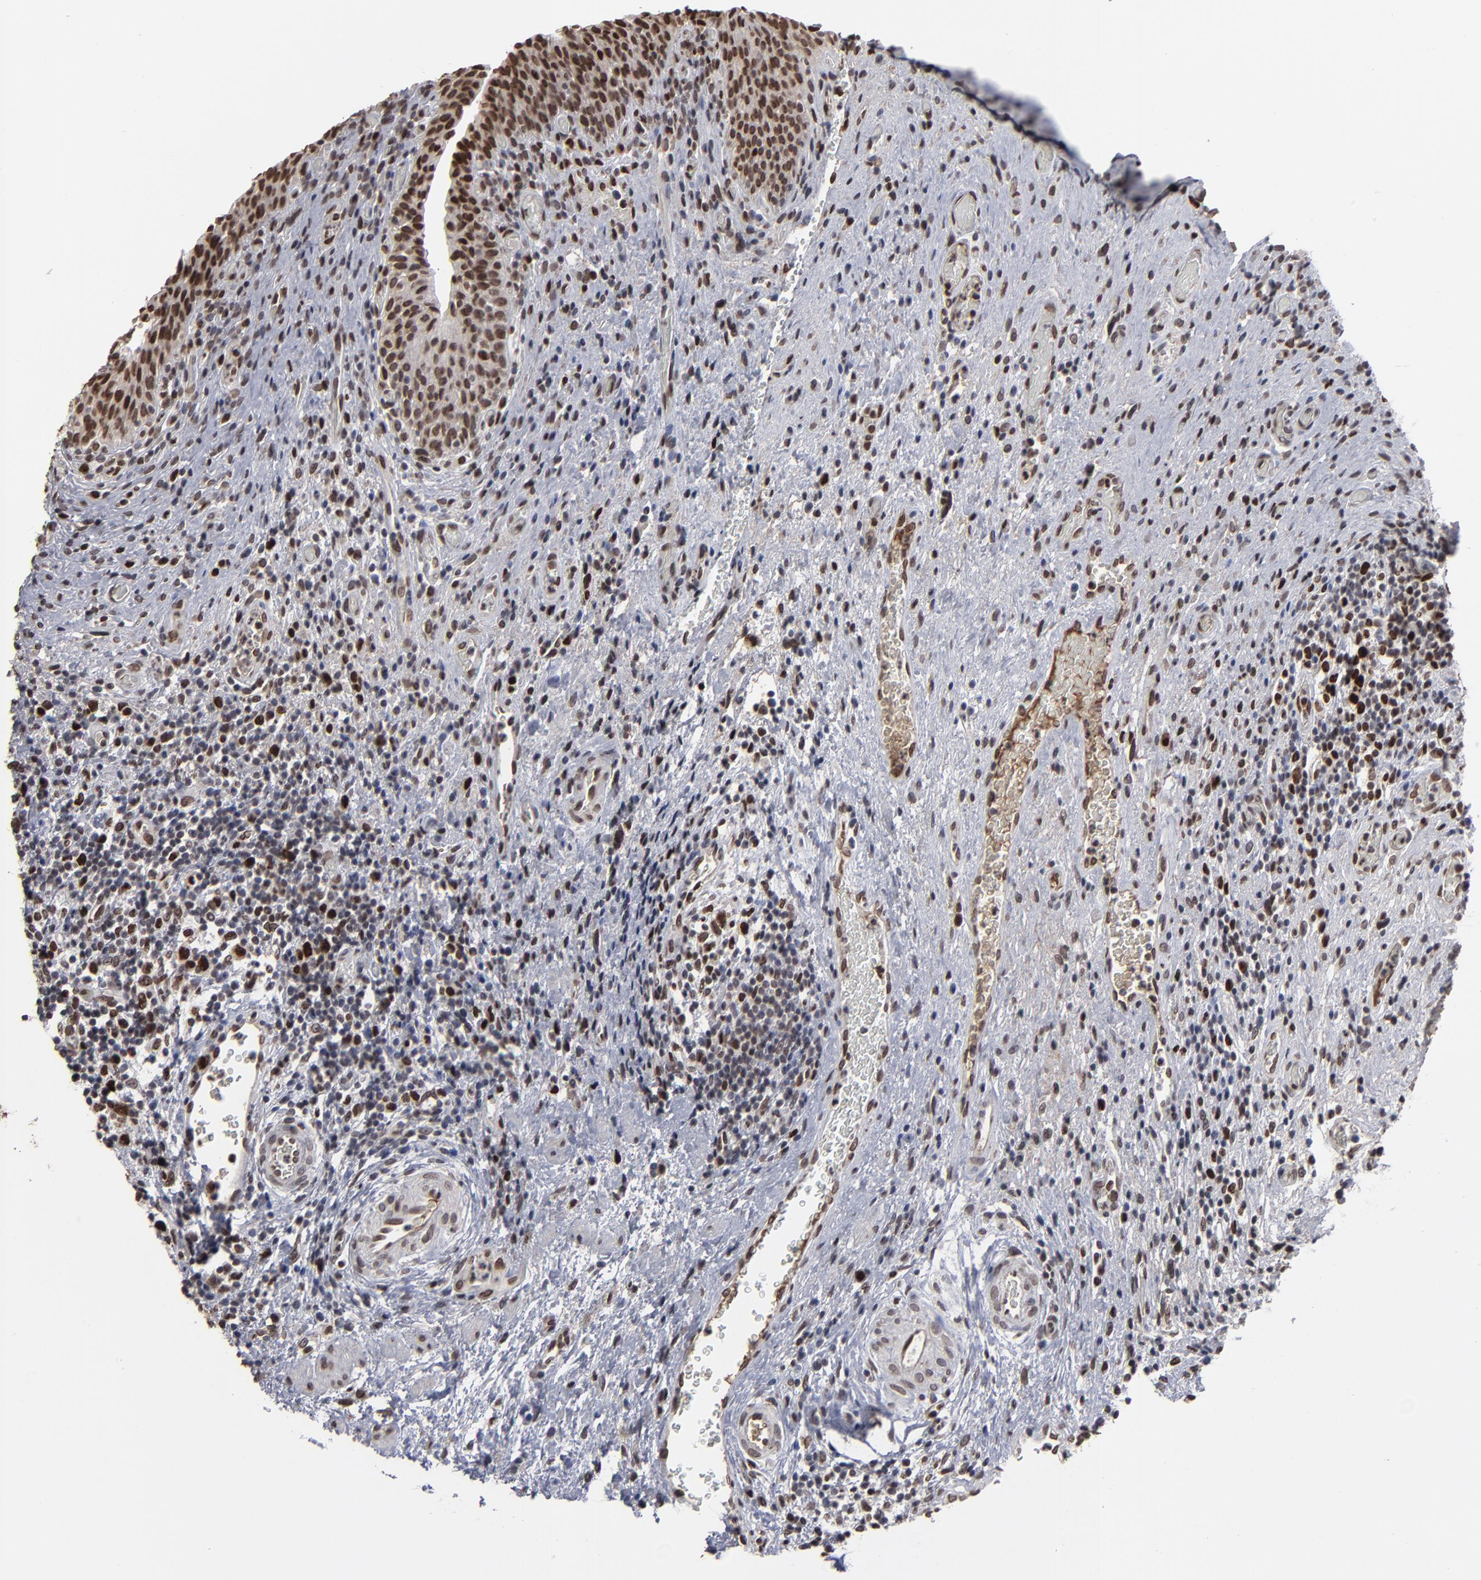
{"staining": {"intensity": "moderate", "quantity": ">75%", "location": "nuclear"}, "tissue": "urinary bladder", "cell_type": "Urothelial cells", "image_type": "normal", "snomed": [{"axis": "morphology", "description": "Normal tissue, NOS"}, {"axis": "morphology", "description": "Urothelial carcinoma, High grade"}, {"axis": "topography", "description": "Urinary bladder"}], "caption": "Immunohistochemistry histopathology image of benign urinary bladder stained for a protein (brown), which reveals medium levels of moderate nuclear positivity in about >75% of urothelial cells.", "gene": "BAZ1A", "patient": {"sex": "male", "age": 51}}